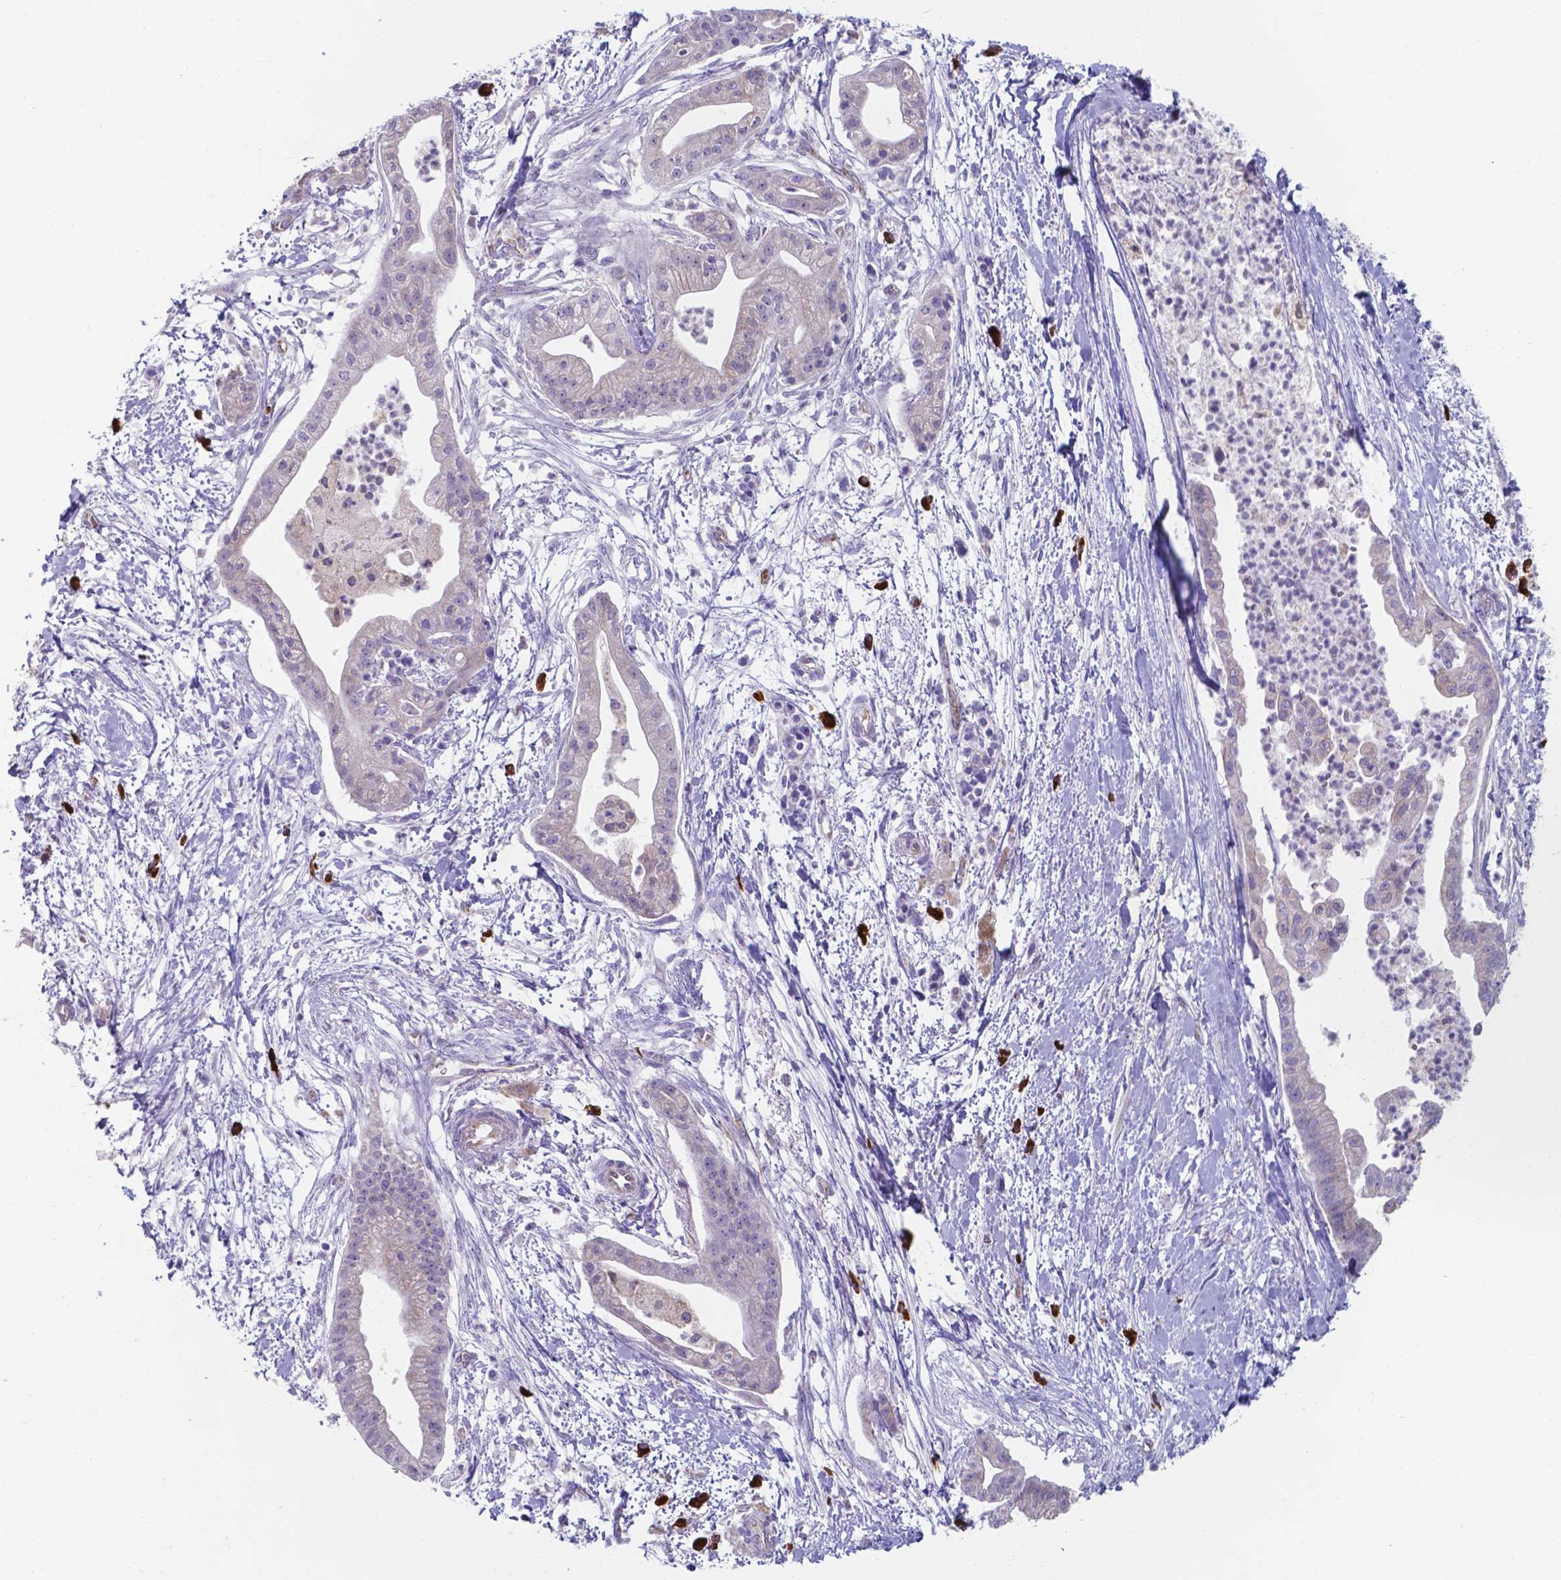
{"staining": {"intensity": "negative", "quantity": "none", "location": "none"}, "tissue": "pancreatic cancer", "cell_type": "Tumor cells", "image_type": "cancer", "snomed": [{"axis": "morphology", "description": "Normal tissue, NOS"}, {"axis": "morphology", "description": "Adenocarcinoma, NOS"}, {"axis": "topography", "description": "Lymph node"}, {"axis": "topography", "description": "Pancreas"}], "caption": "DAB immunohistochemical staining of adenocarcinoma (pancreatic) reveals no significant staining in tumor cells. (DAB IHC with hematoxylin counter stain).", "gene": "UBE2J1", "patient": {"sex": "female", "age": 58}}